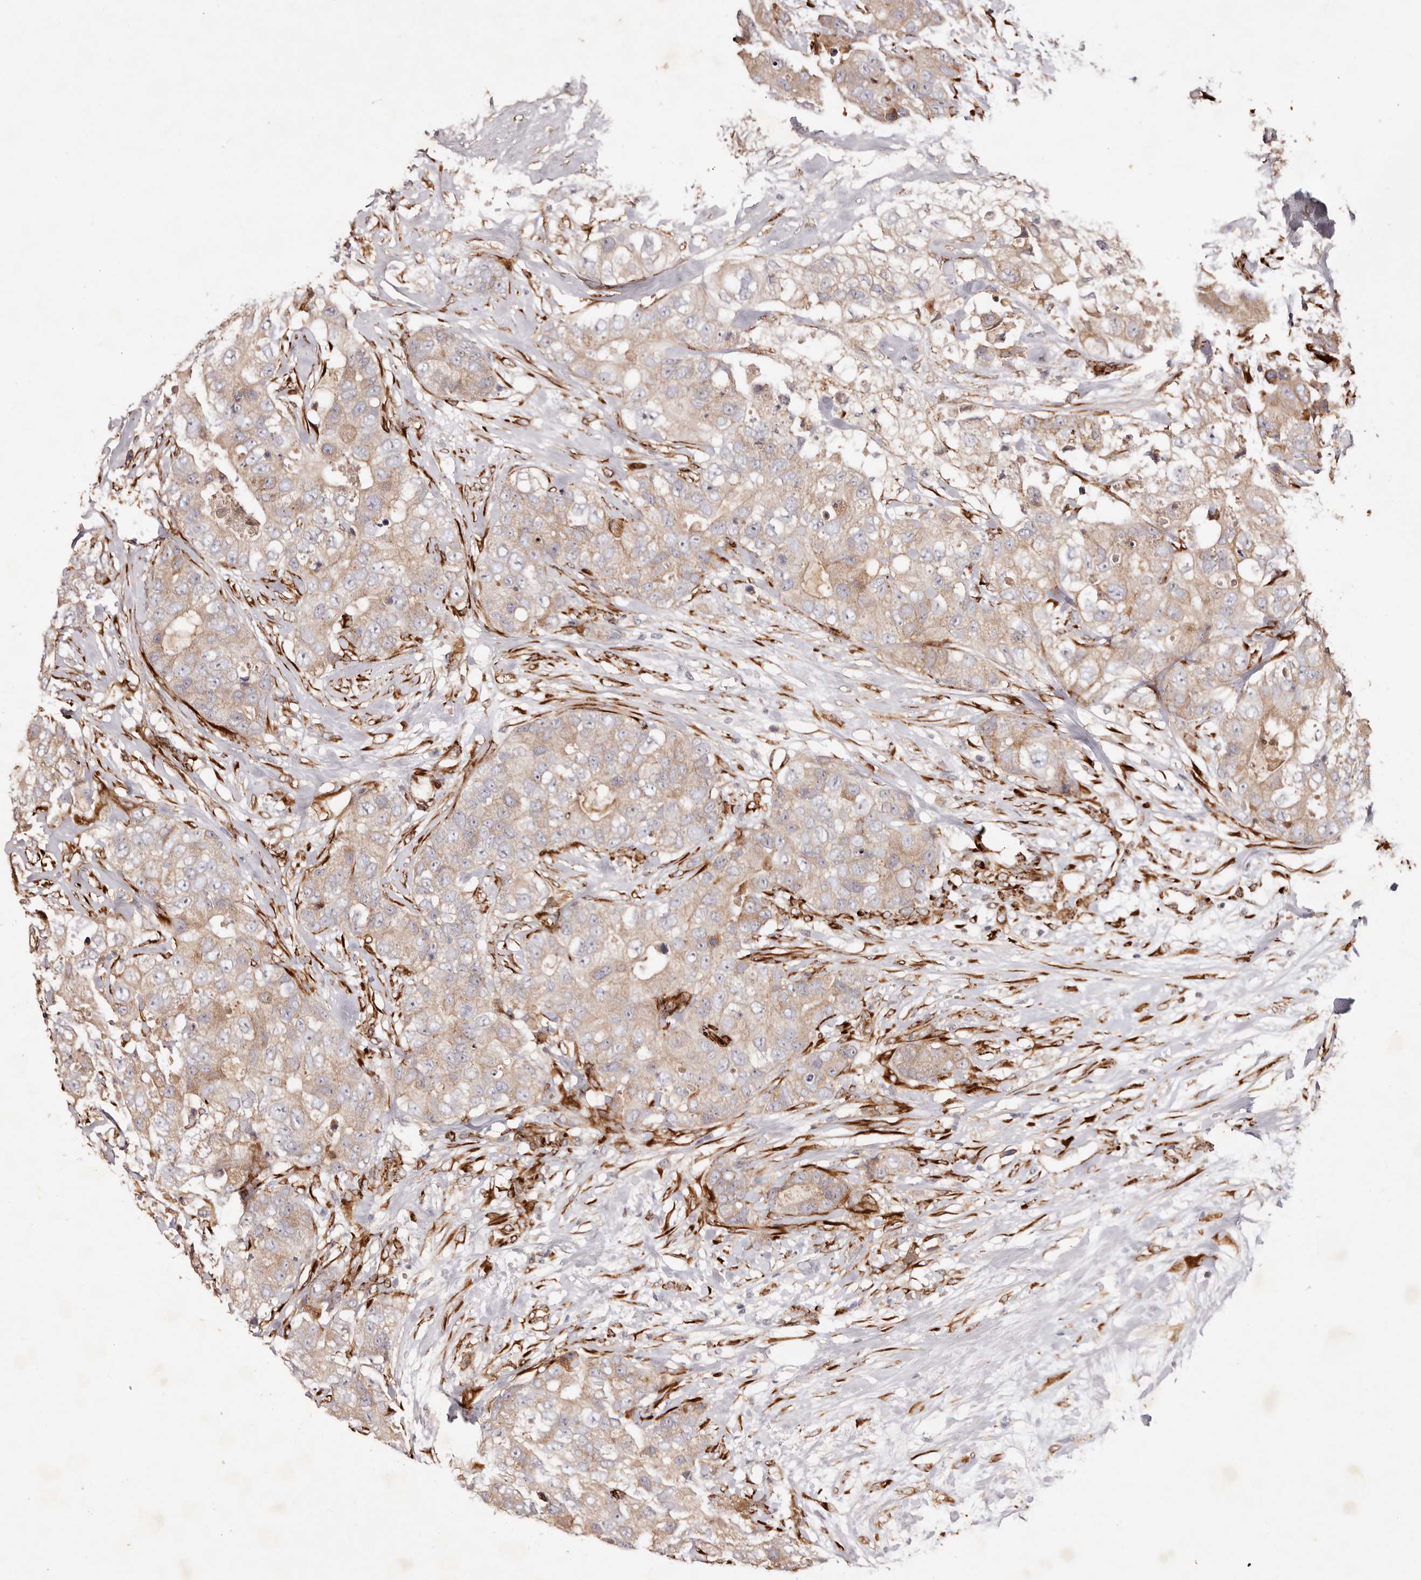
{"staining": {"intensity": "weak", "quantity": ">75%", "location": "cytoplasmic/membranous"}, "tissue": "breast cancer", "cell_type": "Tumor cells", "image_type": "cancer", "snomed": [{"axis": "morphology", "description": "Duct carcinoma"}, {"axis": "topography", "description": "Breast"}], "caption": "Human breast cancer (intraductal carcinoma) stained with a brown dye exhibits weak cytoplasmic/membranous positive positivity in about >75% of tumor cells.", "gene": "SERPINH1", "patient": {"sex": "female", "age": 62}}